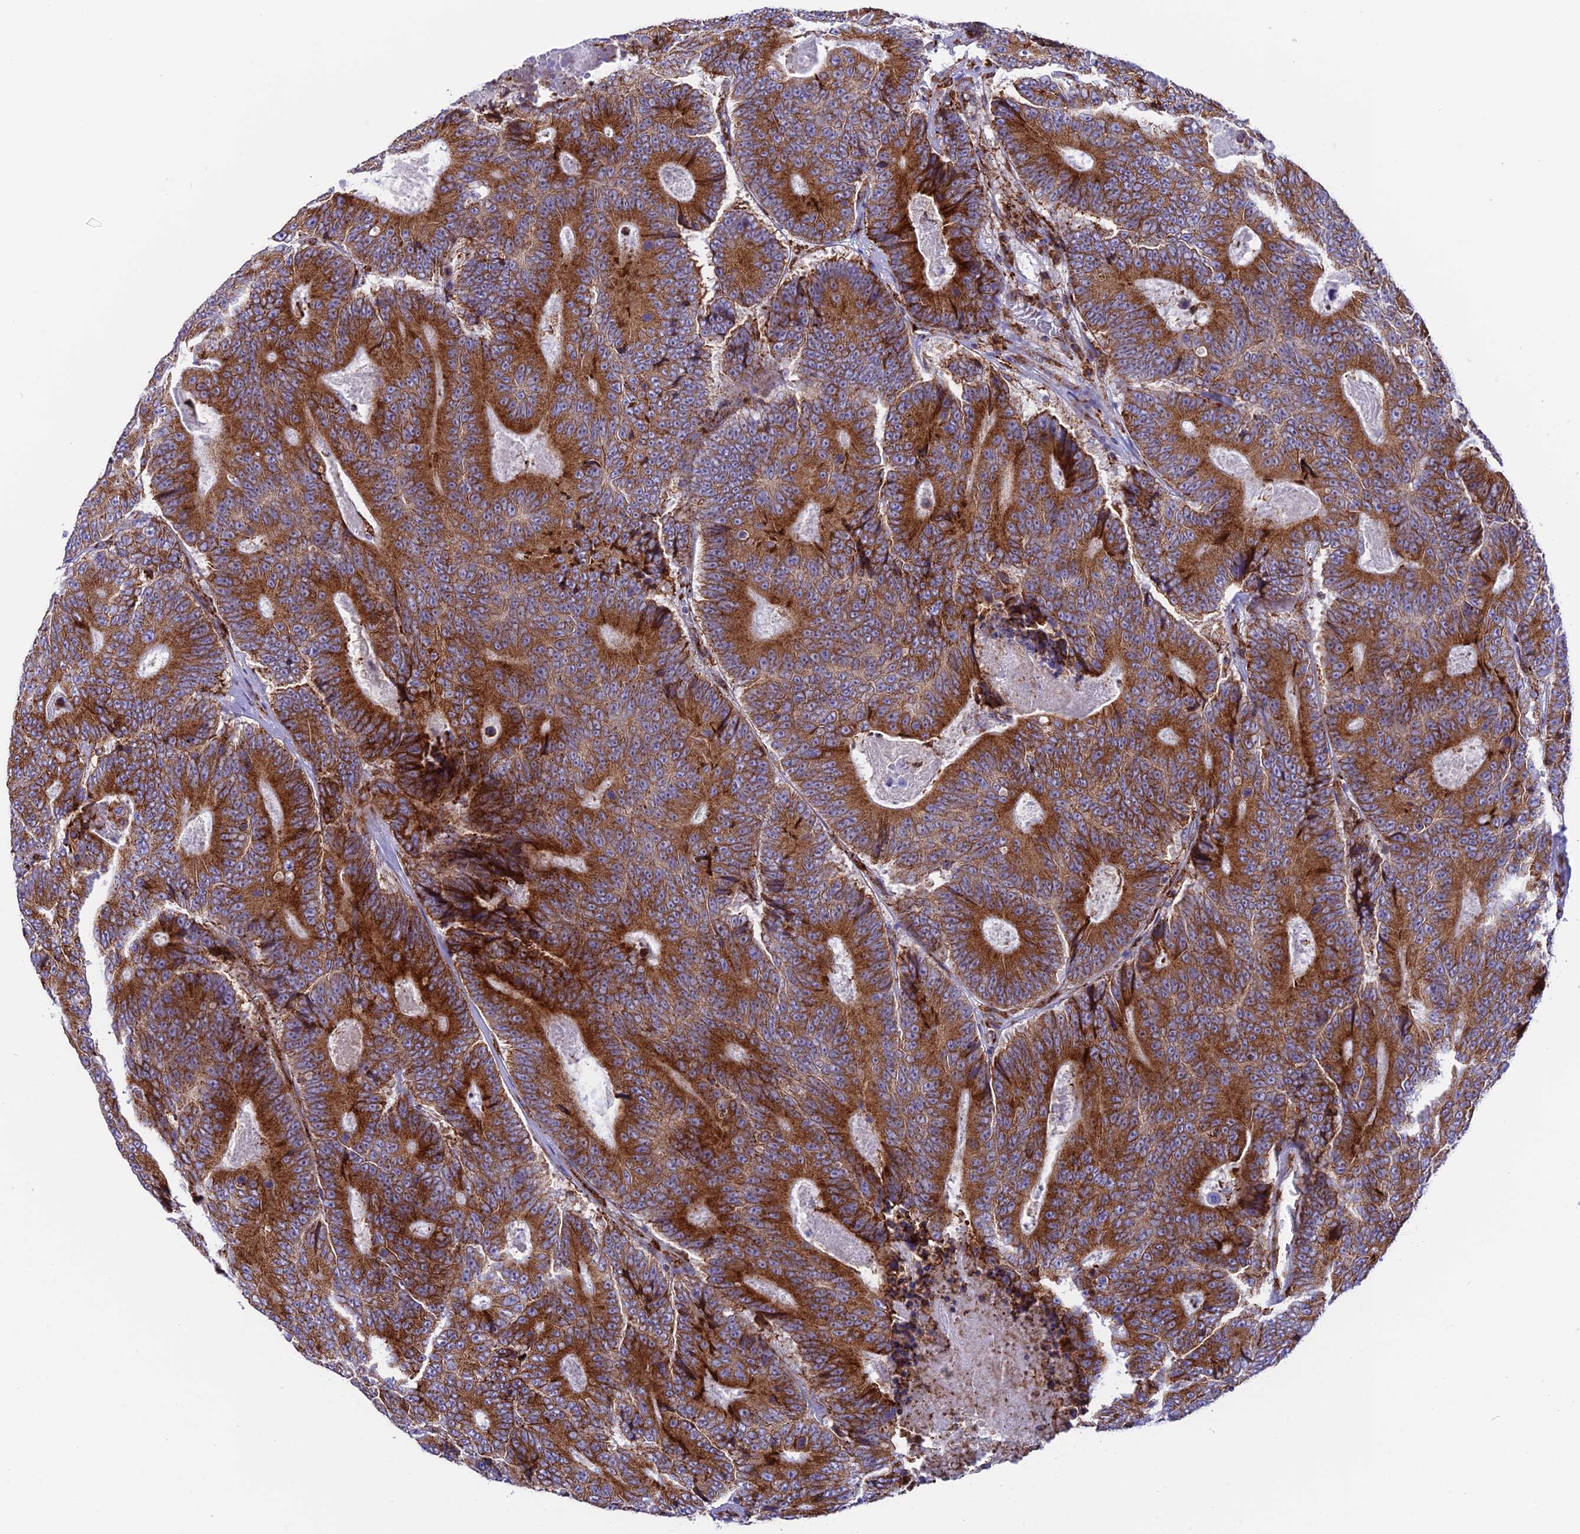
{"staining": {"intensity": "strong", "quantity": ">75%", "location": "cytoplasmic/membranous"}, "tissue": "colorectal cancer", "cell_type": "Tumor cells", "image_type": "cancer", "snomed": [{"axis": "morphology", "description": "Adenocarcinoma, NOS"}, {"axis": "topography", "description": "Colon"}], "caption": "High-magnification brightfield microscopy of adenocarcinoma (colorectal) stained with DAB (3,3'-diaminobenzidine) (brown) and counterstained with hematoxylin (blue). tumor cells exhibit strong cytoplasmic/membranous expression is present in approximately>75% of cells.", "gene": "TUBGCP6", "patient": {"sex": "male", "age": 83}}